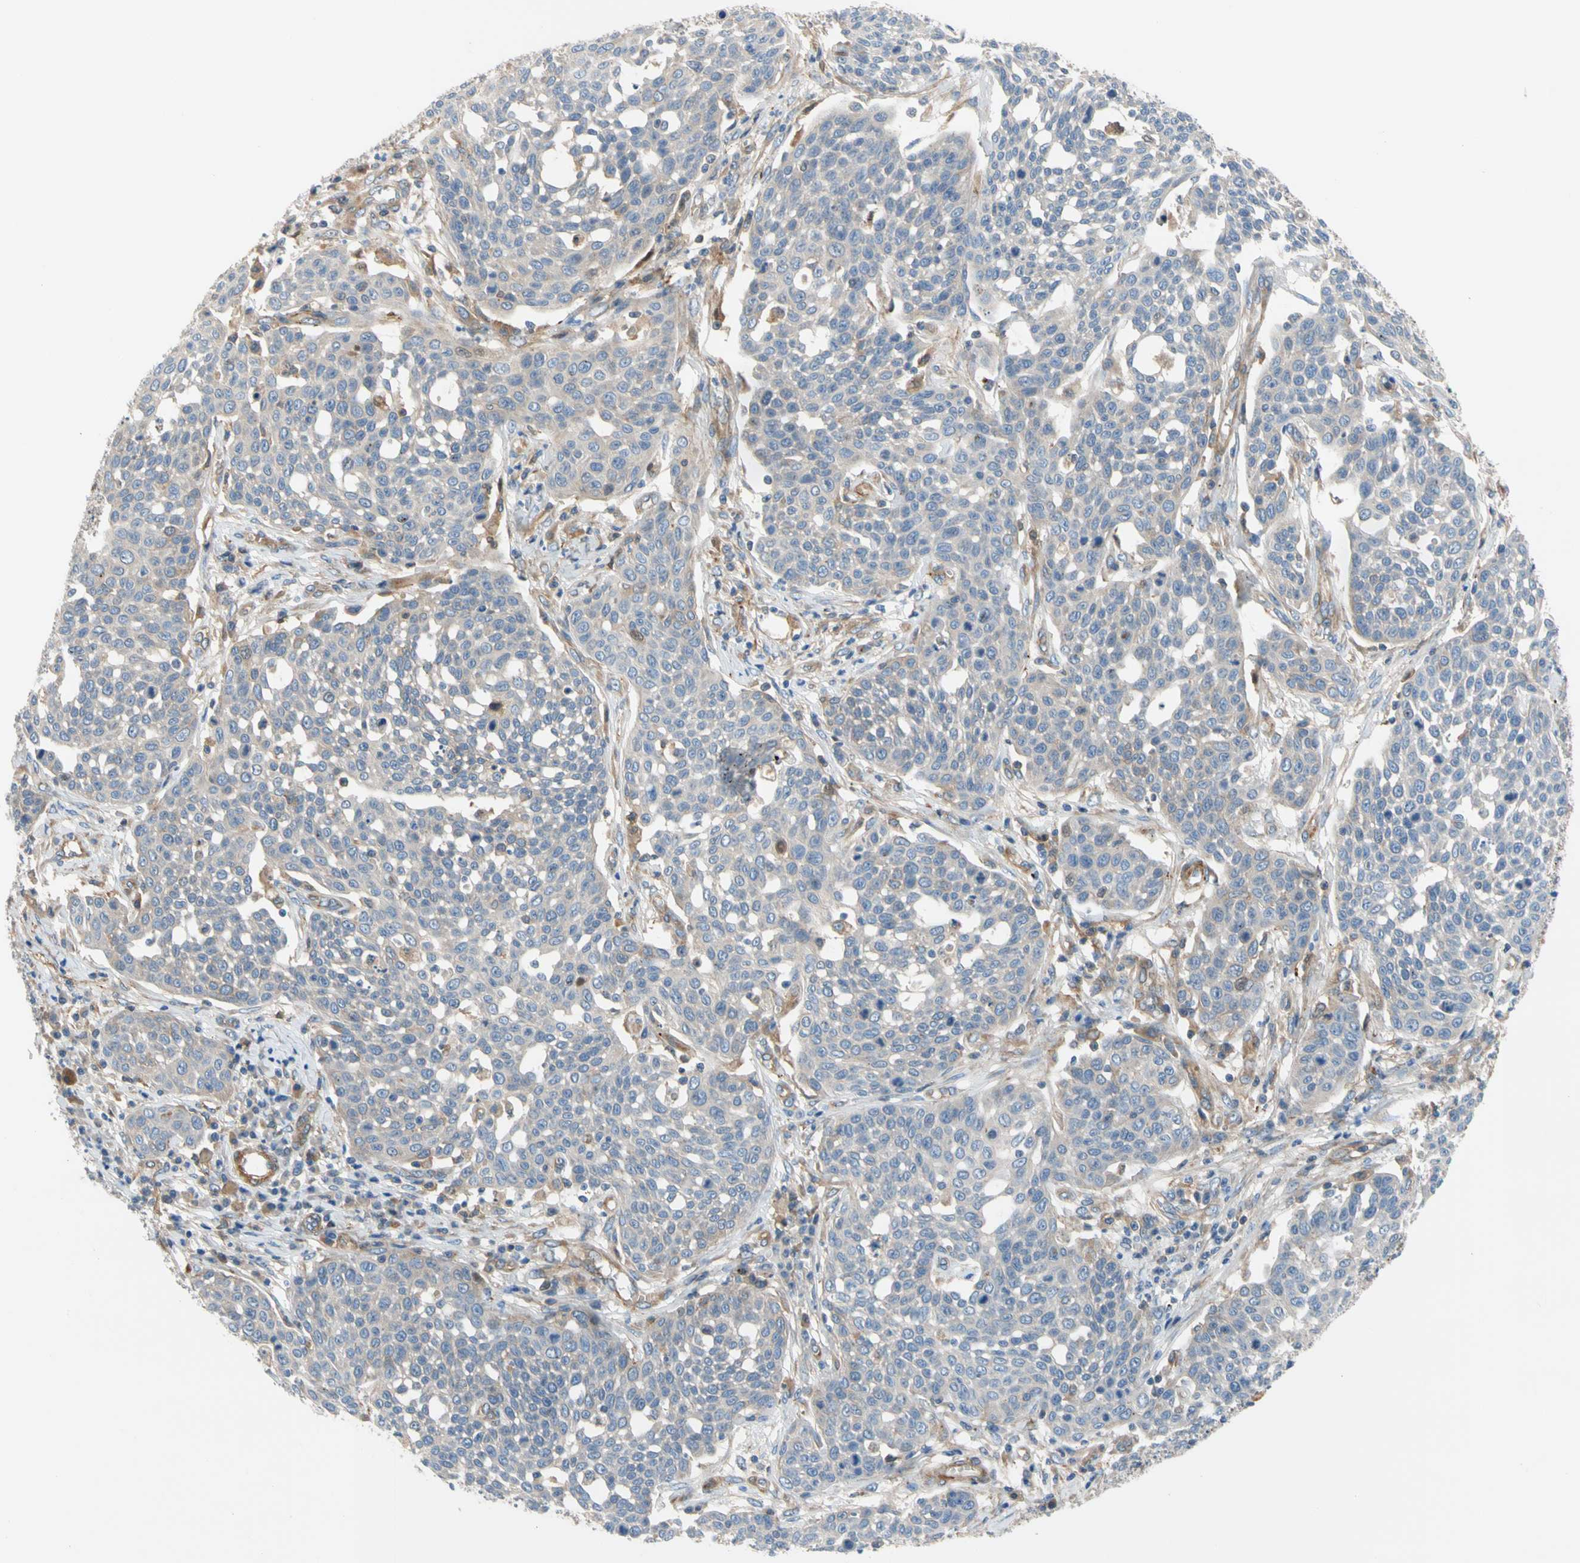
{"staining": {"intensity": "negative", "quantity": "none", "location": "none"}, "tissue": "cervical cancer", "cell_type": "Tumor cells", "image_type": "cancer", "snomed": [{"axis": "morphology", "description": "Squamous cell carcinoma, NOS"}, {"axis": "topography", "description": "Cervix"}], "caption": "Human cervical cancer stained for a protein using IHC reveals no expression in tumor cells.", "gene": "ENTREP3", "patient": {"sex": "female", "age": 34}}